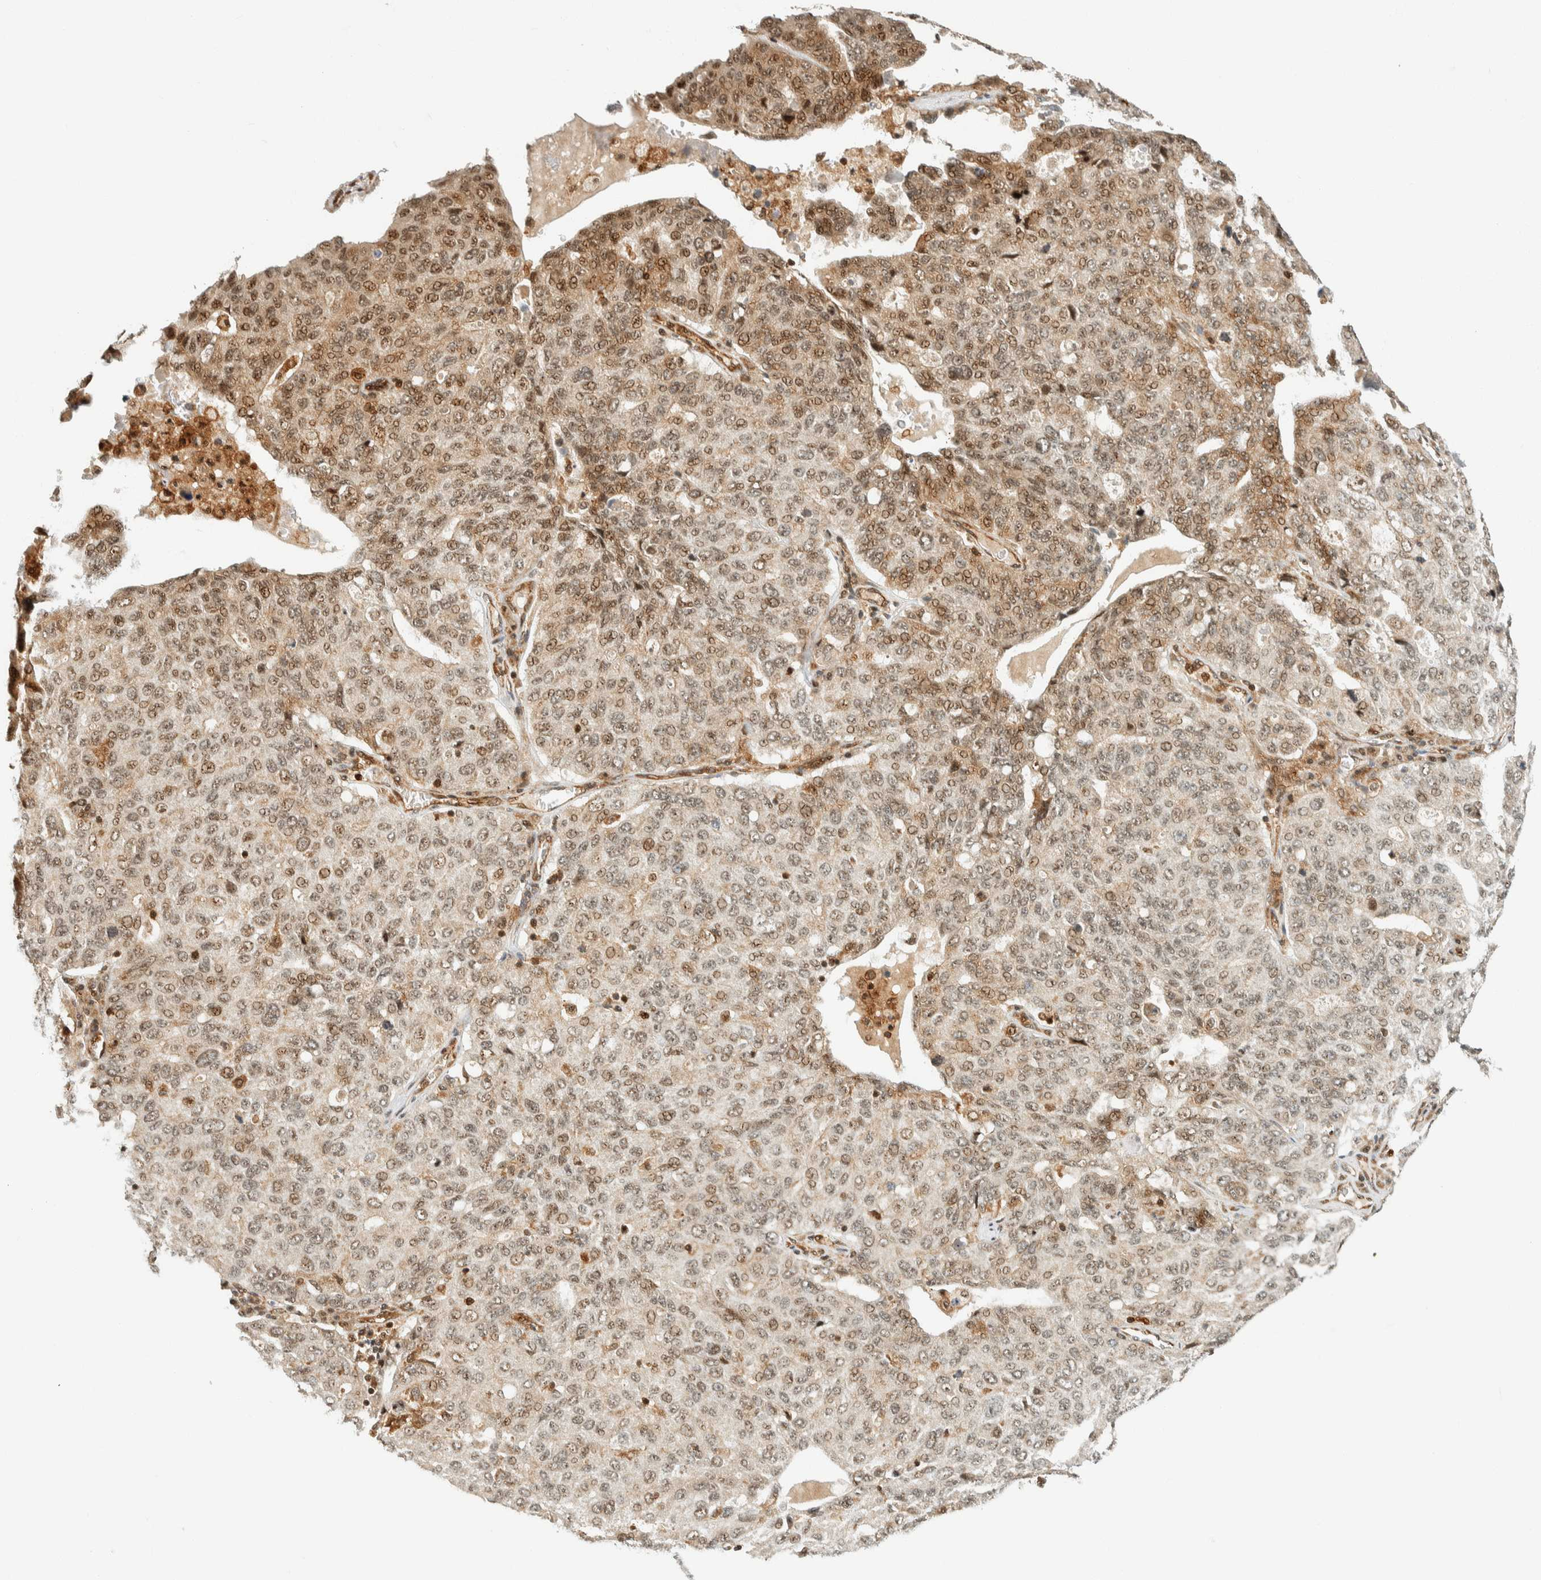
{"staining": {"intensity": "moderate", "quantity": ">75%", "location": "nuclear"}, "tissue": "ovarian cancer", "cell_type": "Tumor cells", "image_type": "cancer", "snomed": [{"axis": "morphology", "description": "Carcinoma, endometroid"}, {"axis": "topography", "description": "Ovary"}], "caption": "Protein staining exhibits moderate nuclear expression in about >75% of tumor cells in endometroid carcinoma (ovarian). The staining was performed using DAB to visualize the protein expression in brown, while the nuclei were stained in blue with hematoxylin (Magnification: 20x).", "gene": "SIK1", "patient": {"sex": "female", "age": 62}}